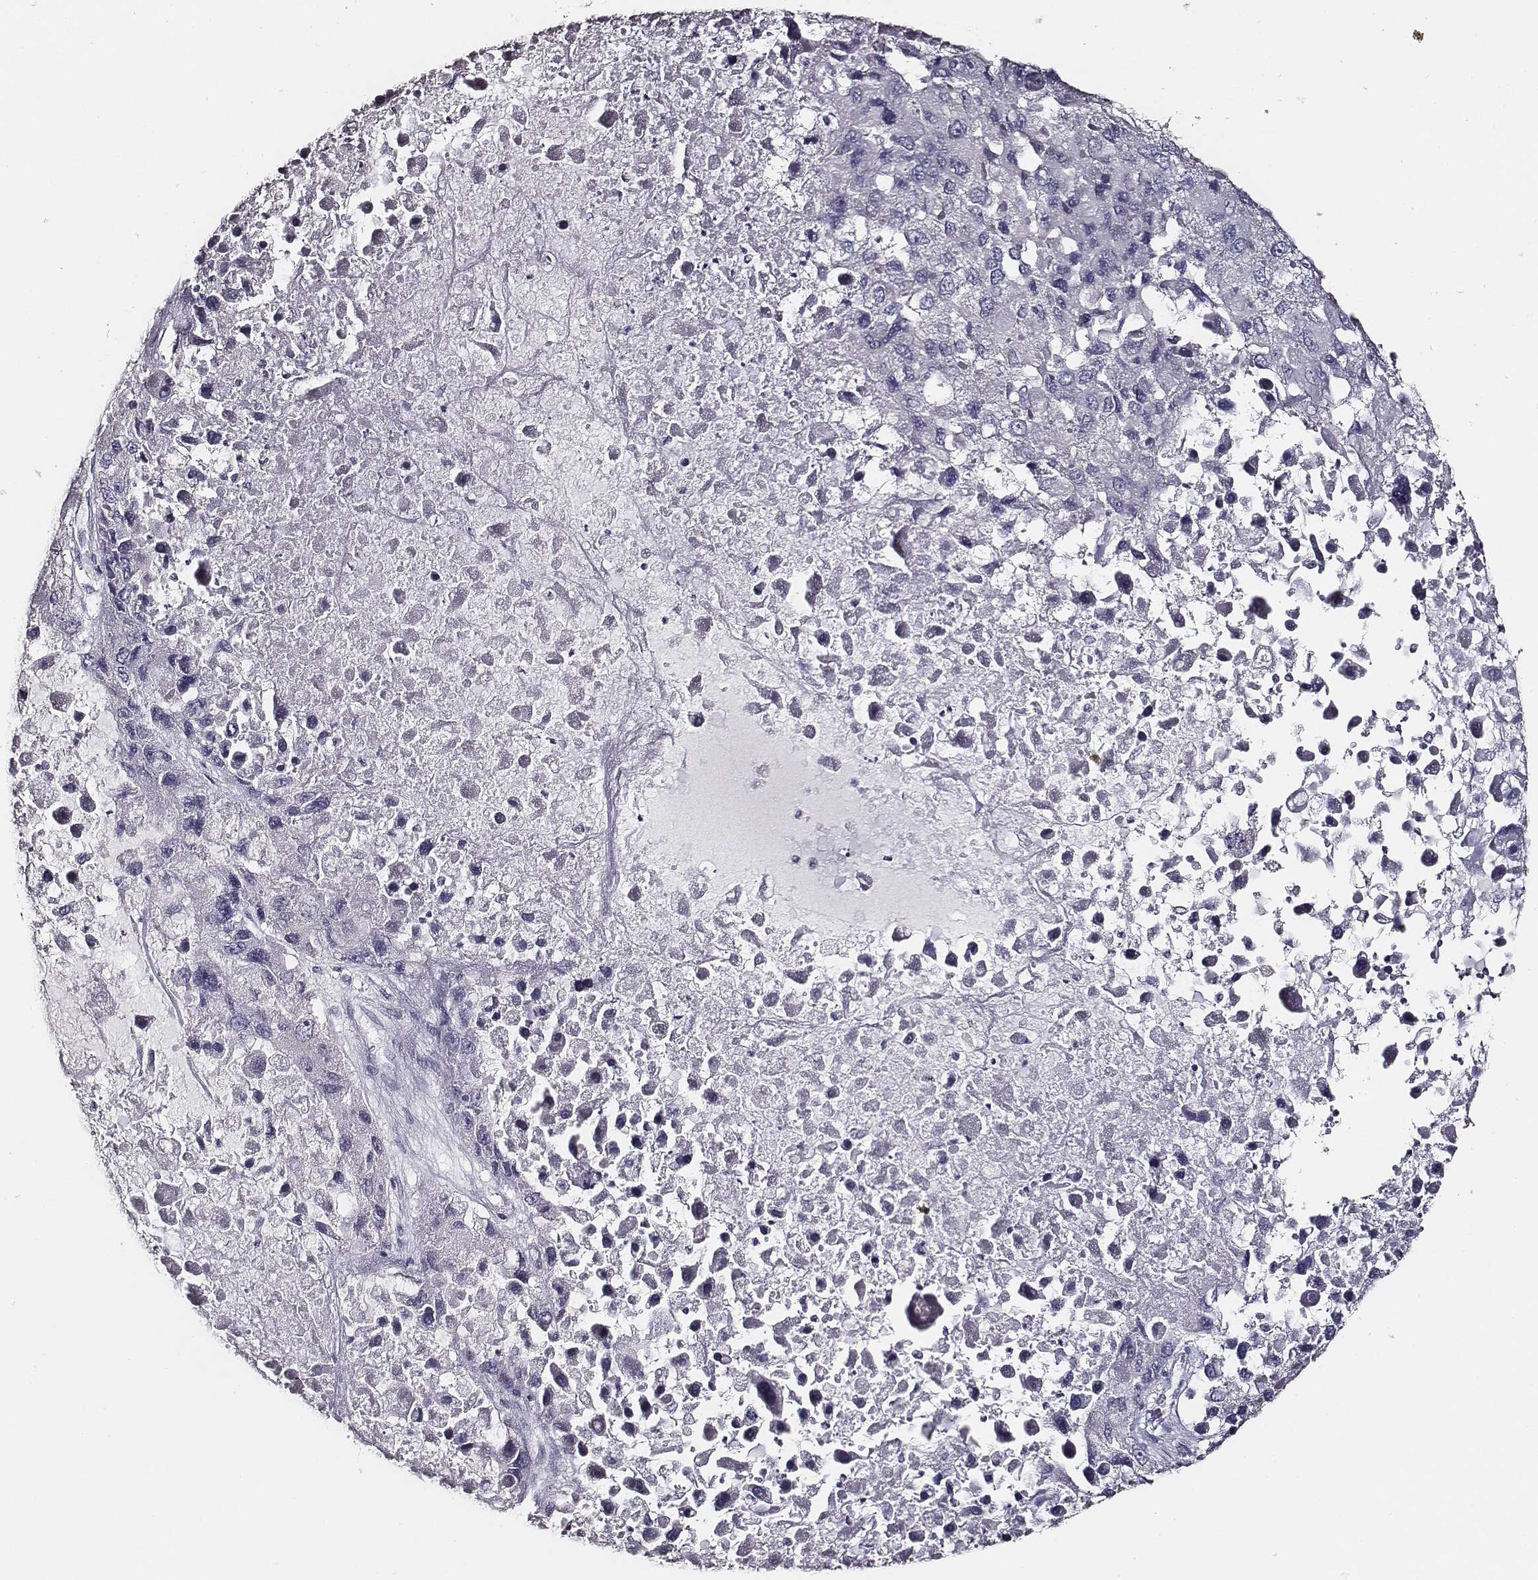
{"staining": {"intensity": "negative", "quantity": "none", "location": "none"}, "tissue": "liver cancer", "cell_type": "Tumor cells", "image_type": "cancer", "snomed": [{"axis": "morphology", "description": "Carcinoma, Hepatocellular, NOS"}, {"axis": "topography", "description": "Liver"}], "caption": "Immunohistochemistry image of neoplastic tissue: liver cancer (hepatocellular carcinoma) stained with DAB shows no significant protein positivity in tumor cells.", "gene": "AADAT", "patient": {"sex": "female", "age": 41}}